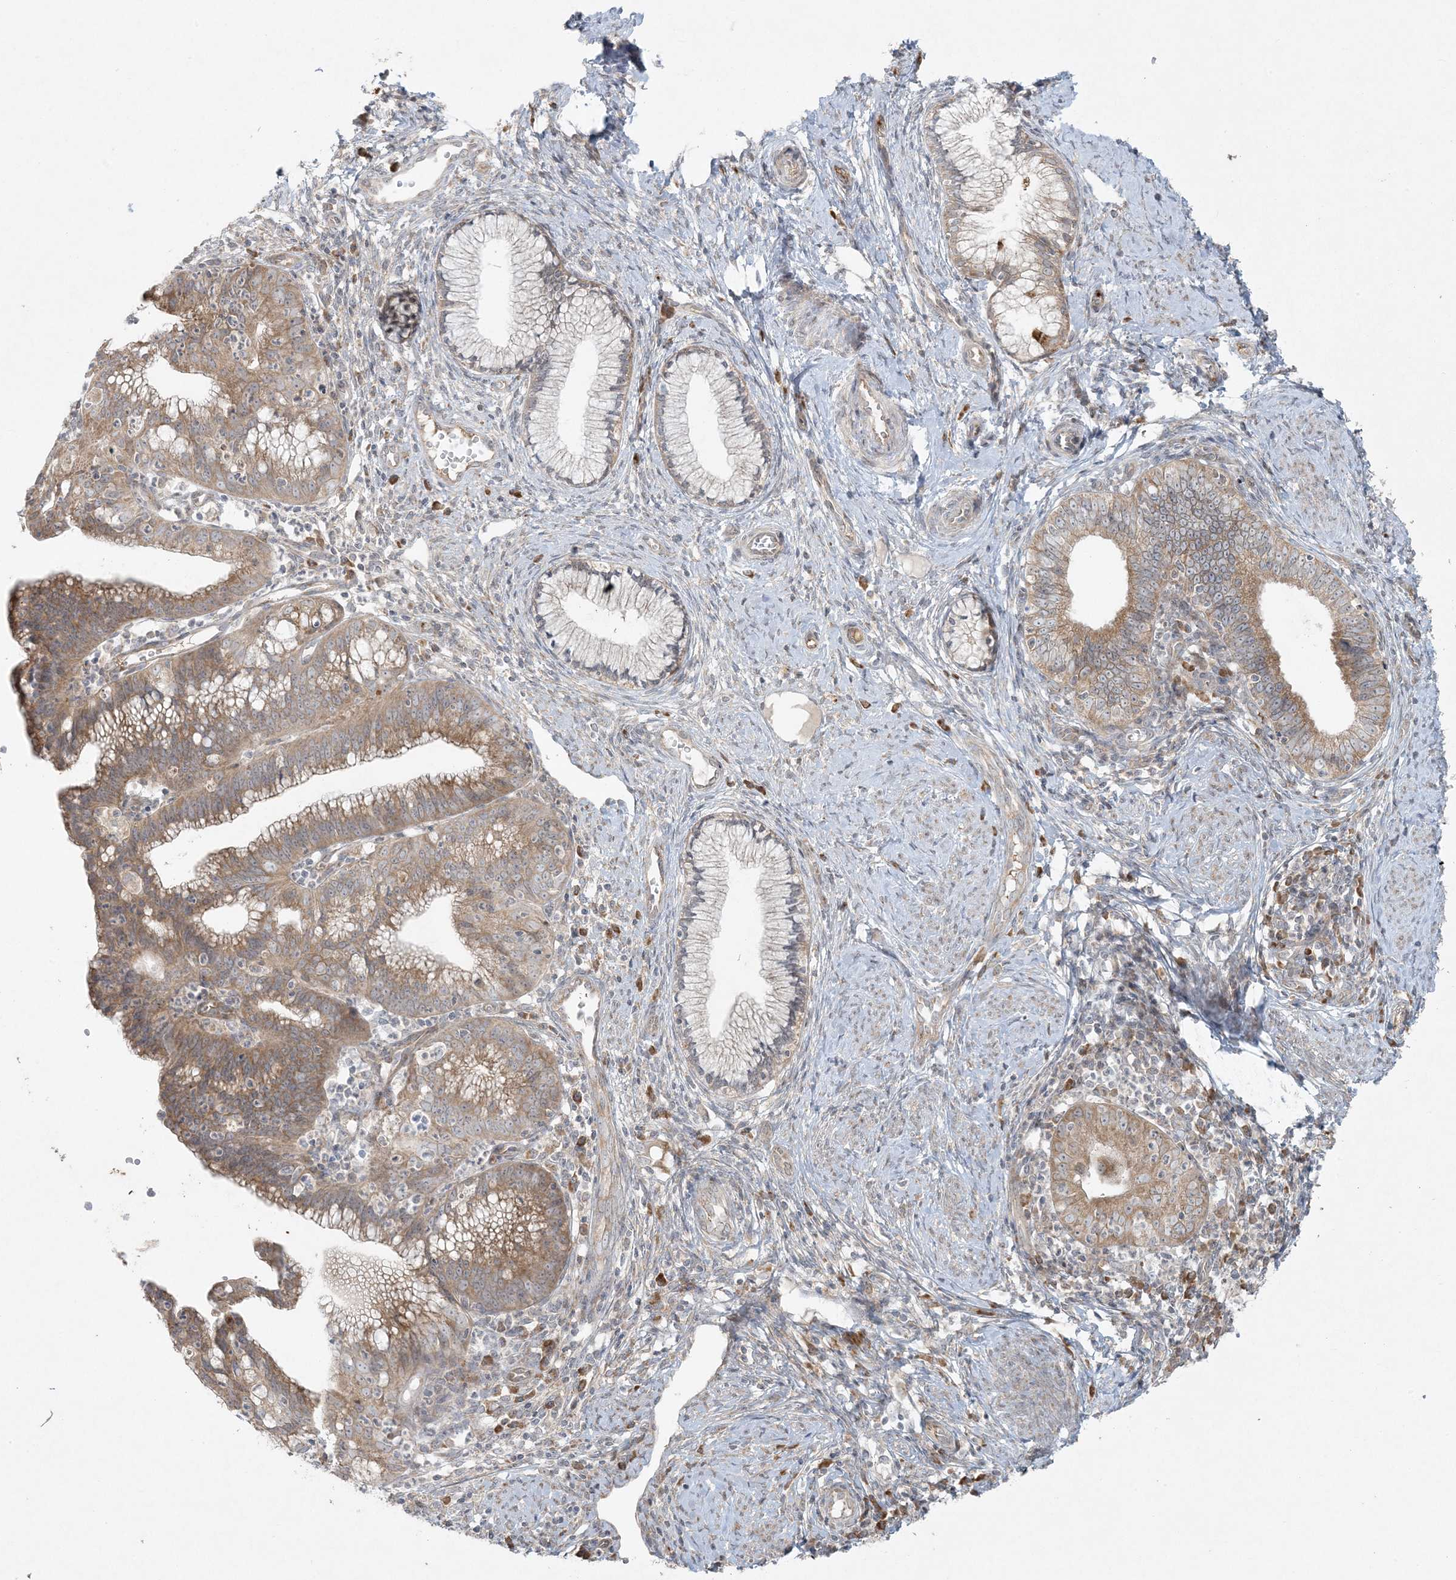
{"staining": {"intensity": "moderate", "quantity": ">75%", "location": "cytoplasmic/membranous"}, "tissue": "cervical cancer", "cell_type": "Tumor cells", "image_type": "cancer", "snomed": [{"axis": "morphology", "description": "Adenocarcinoma, NOS"}, {"axis": "topography", "description": "Cervix"}], "caption": "This photomicrograph displays adenocarcinoma (cervical) stained with IHC to label a protein in brown. The cytoplasmic/membranous of tumor cells show moderate positivity for the protein. Nuclei are counter-stained blue.", "gene": "ZNF263", "patient": {"sex": "female", "age": 36}}